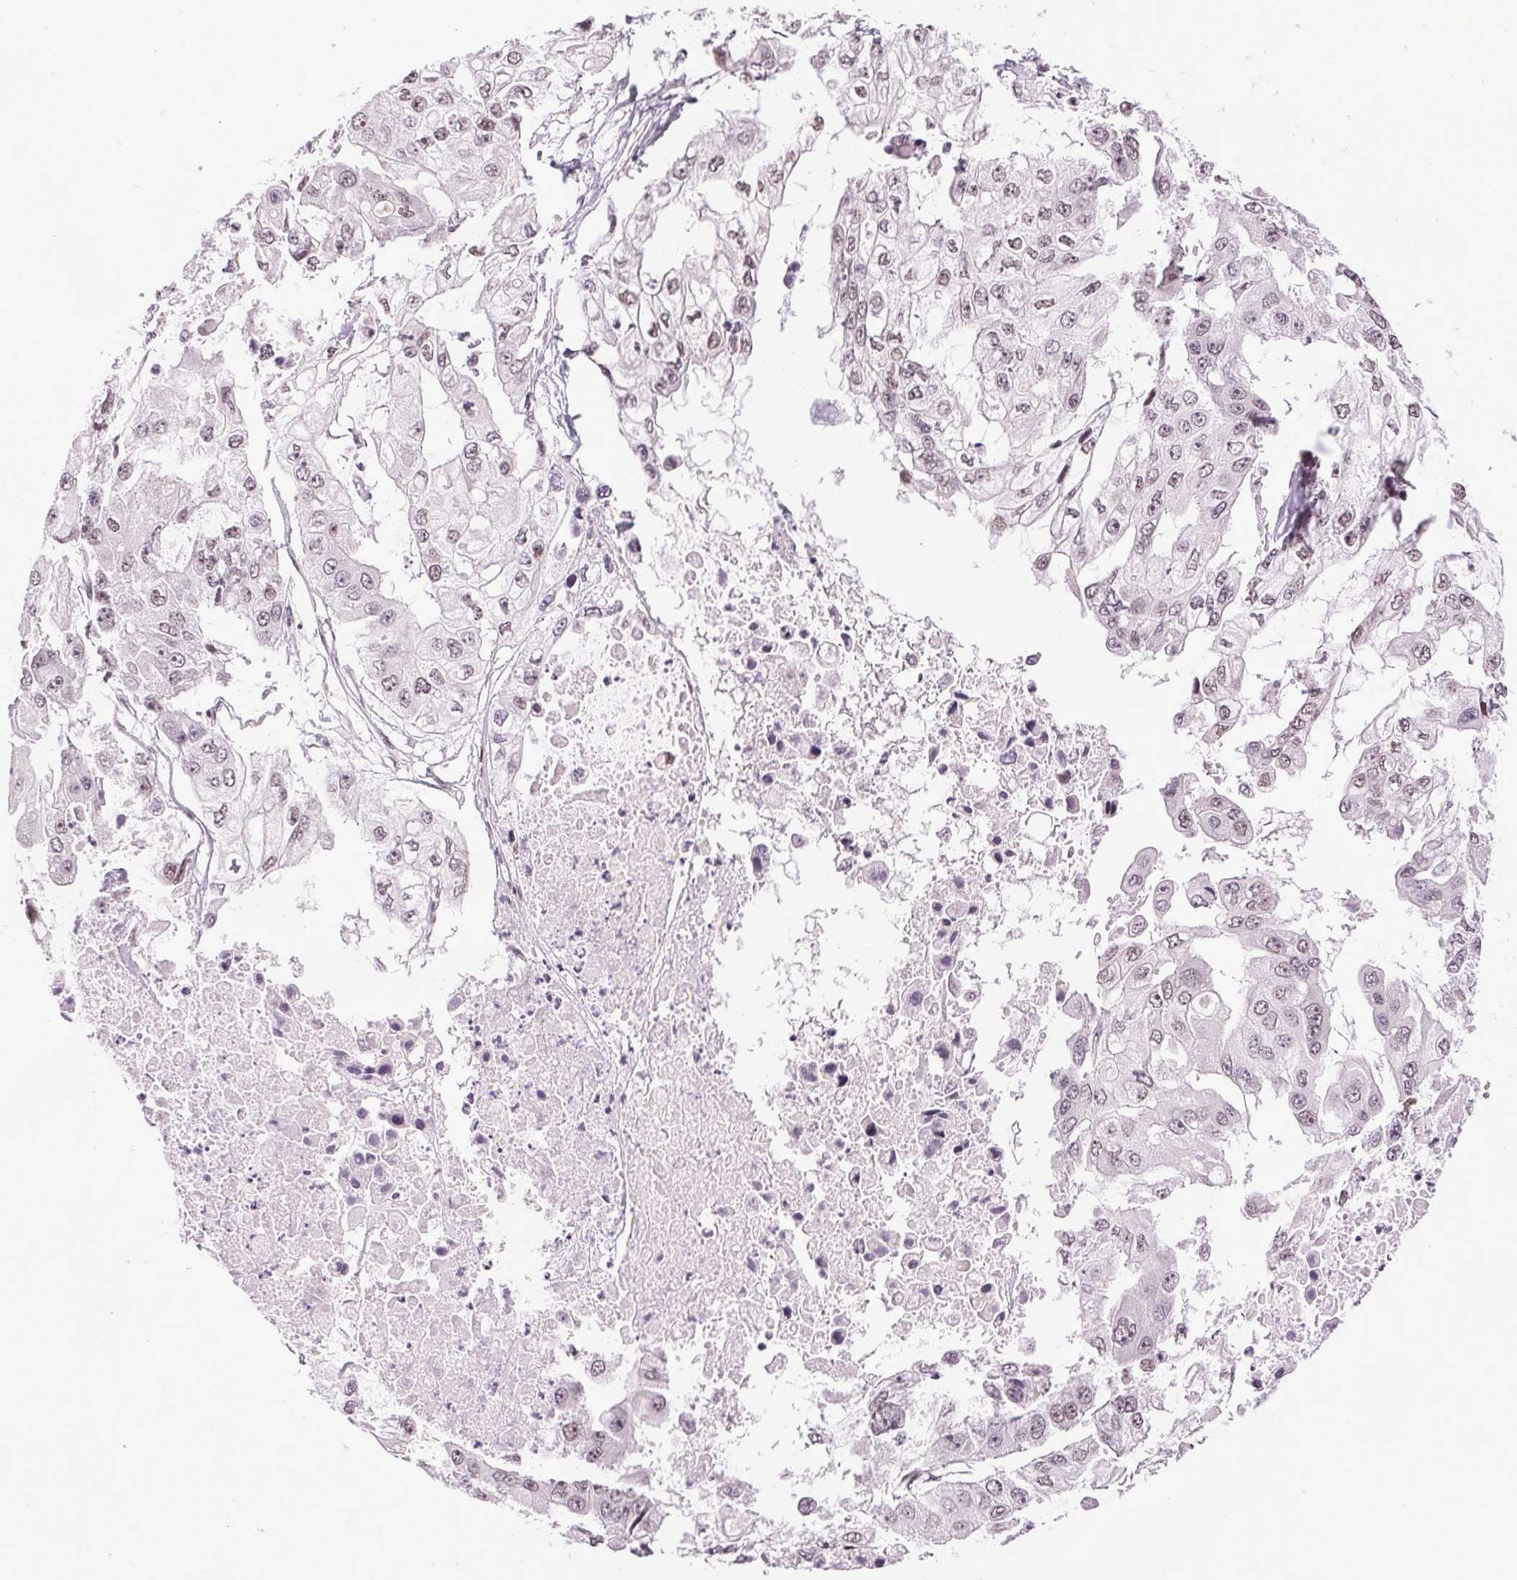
{"staining": {"intensity": "moderate", "quantity": "<25%", "location": "nuclear"}, "tissue": "endometrial cancer", "cell_type": "Tumor cells", "image_type": "cancer", "snomed": [{"axis": "morphology", "description": "Adenocarcinoma, NOS"}, {"axis": "topography", "description": "Endometrium"}], "caption": "A brown stain labels moderate nuclear positivity of a protein in endometrial cancer tumor cells.", "gene": "XPC", "patient": {"sex": "female", "age": 79}}